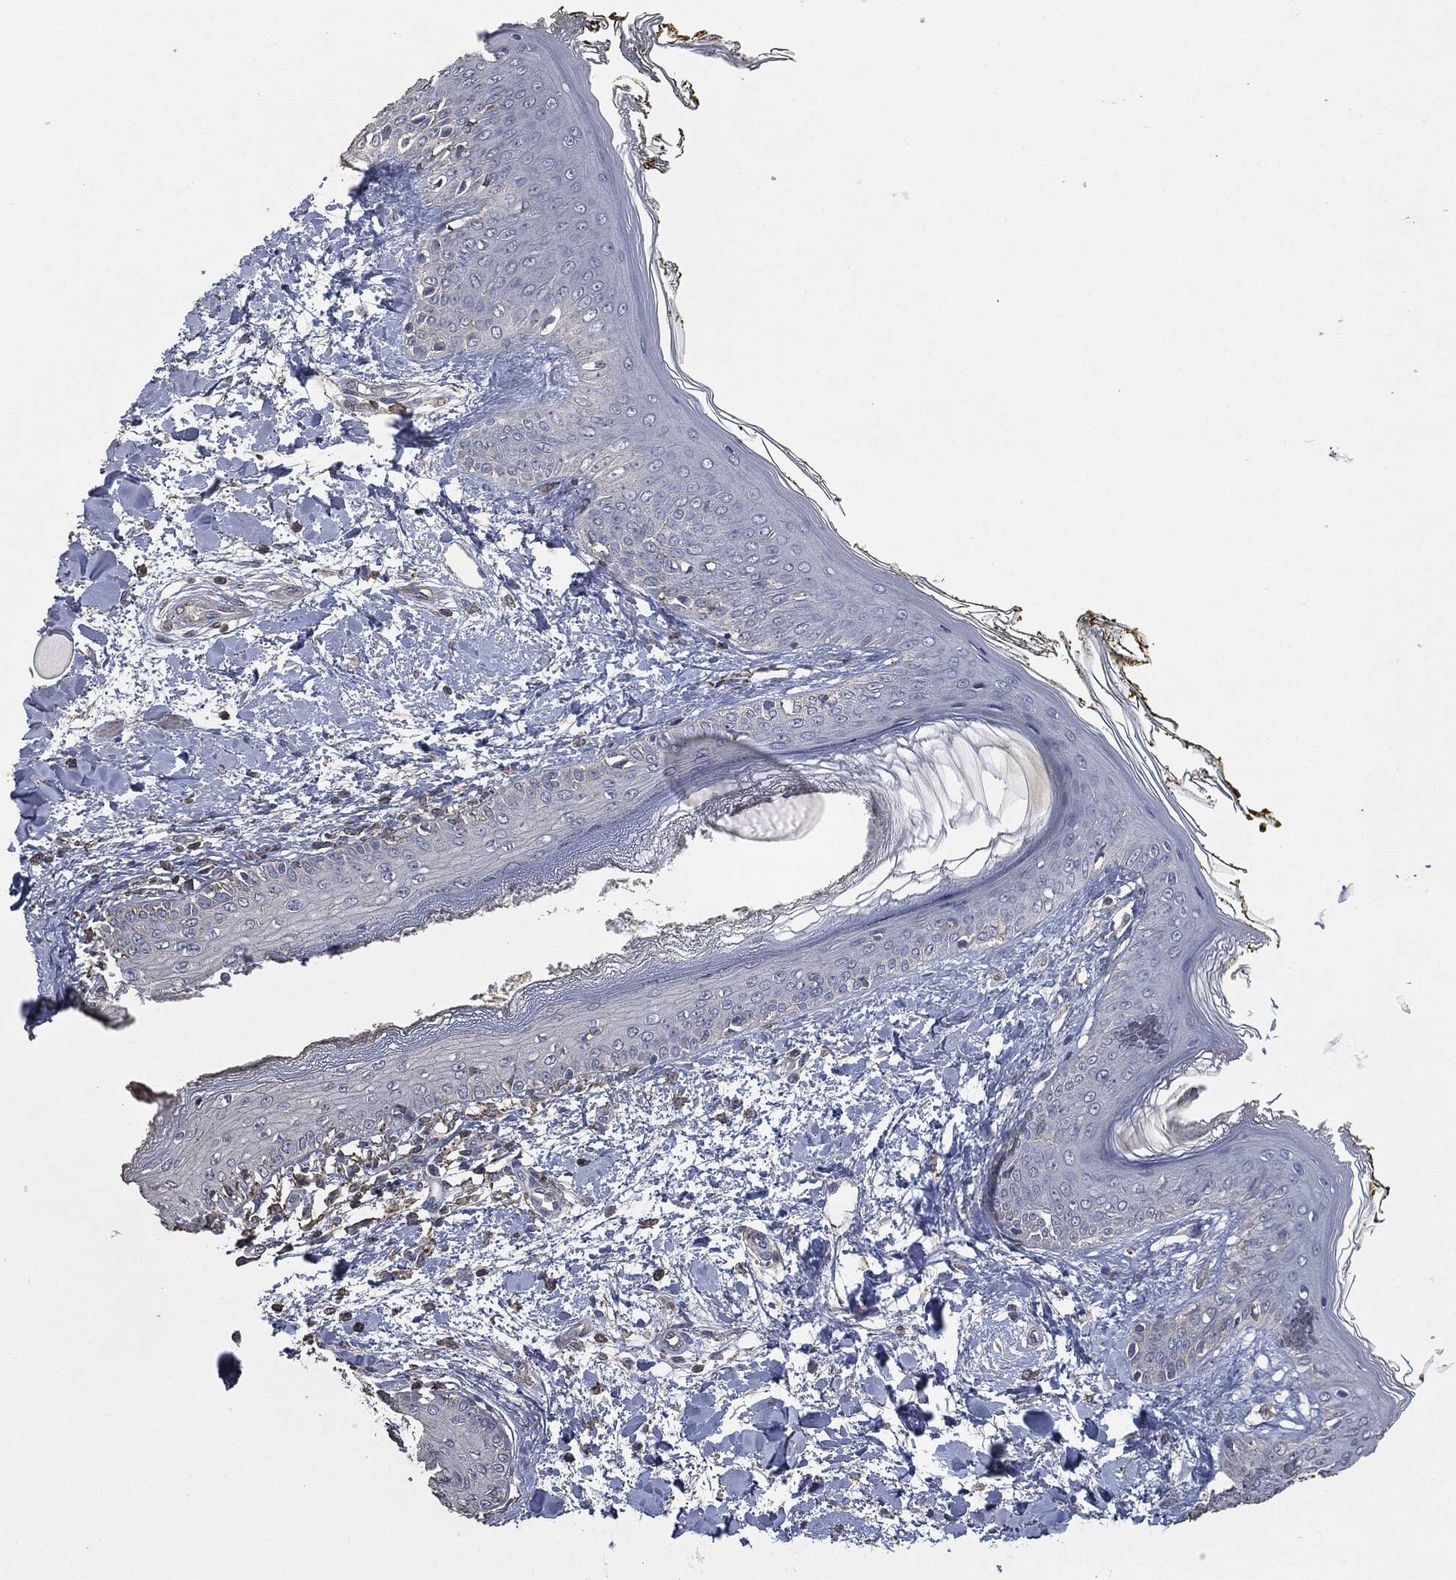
{"staining": {"intensity": "moderate", "quantity": "<25%", "location": "cytoplasmic/membranous"}, "tissue": "skin", "cell_type": "Fibroblasts", "image_type": "normal", "snomed": [{"axis": "morphology", "description": "Normal tissue, NOS"}, {"axis": "morphology", "description": "Malignant melanoma, NOS"}, {"axis": "topography", "description": "Skin"}], "caption": "Skin was stained to show a protein in brown. There is low levels of moderate cytoplasmic/membranous positivity in about <25% of fibroblasts. Nuclei are stained in blue.", "gene": "MSLN", "patient": {"sex": "female", "age": 34}}